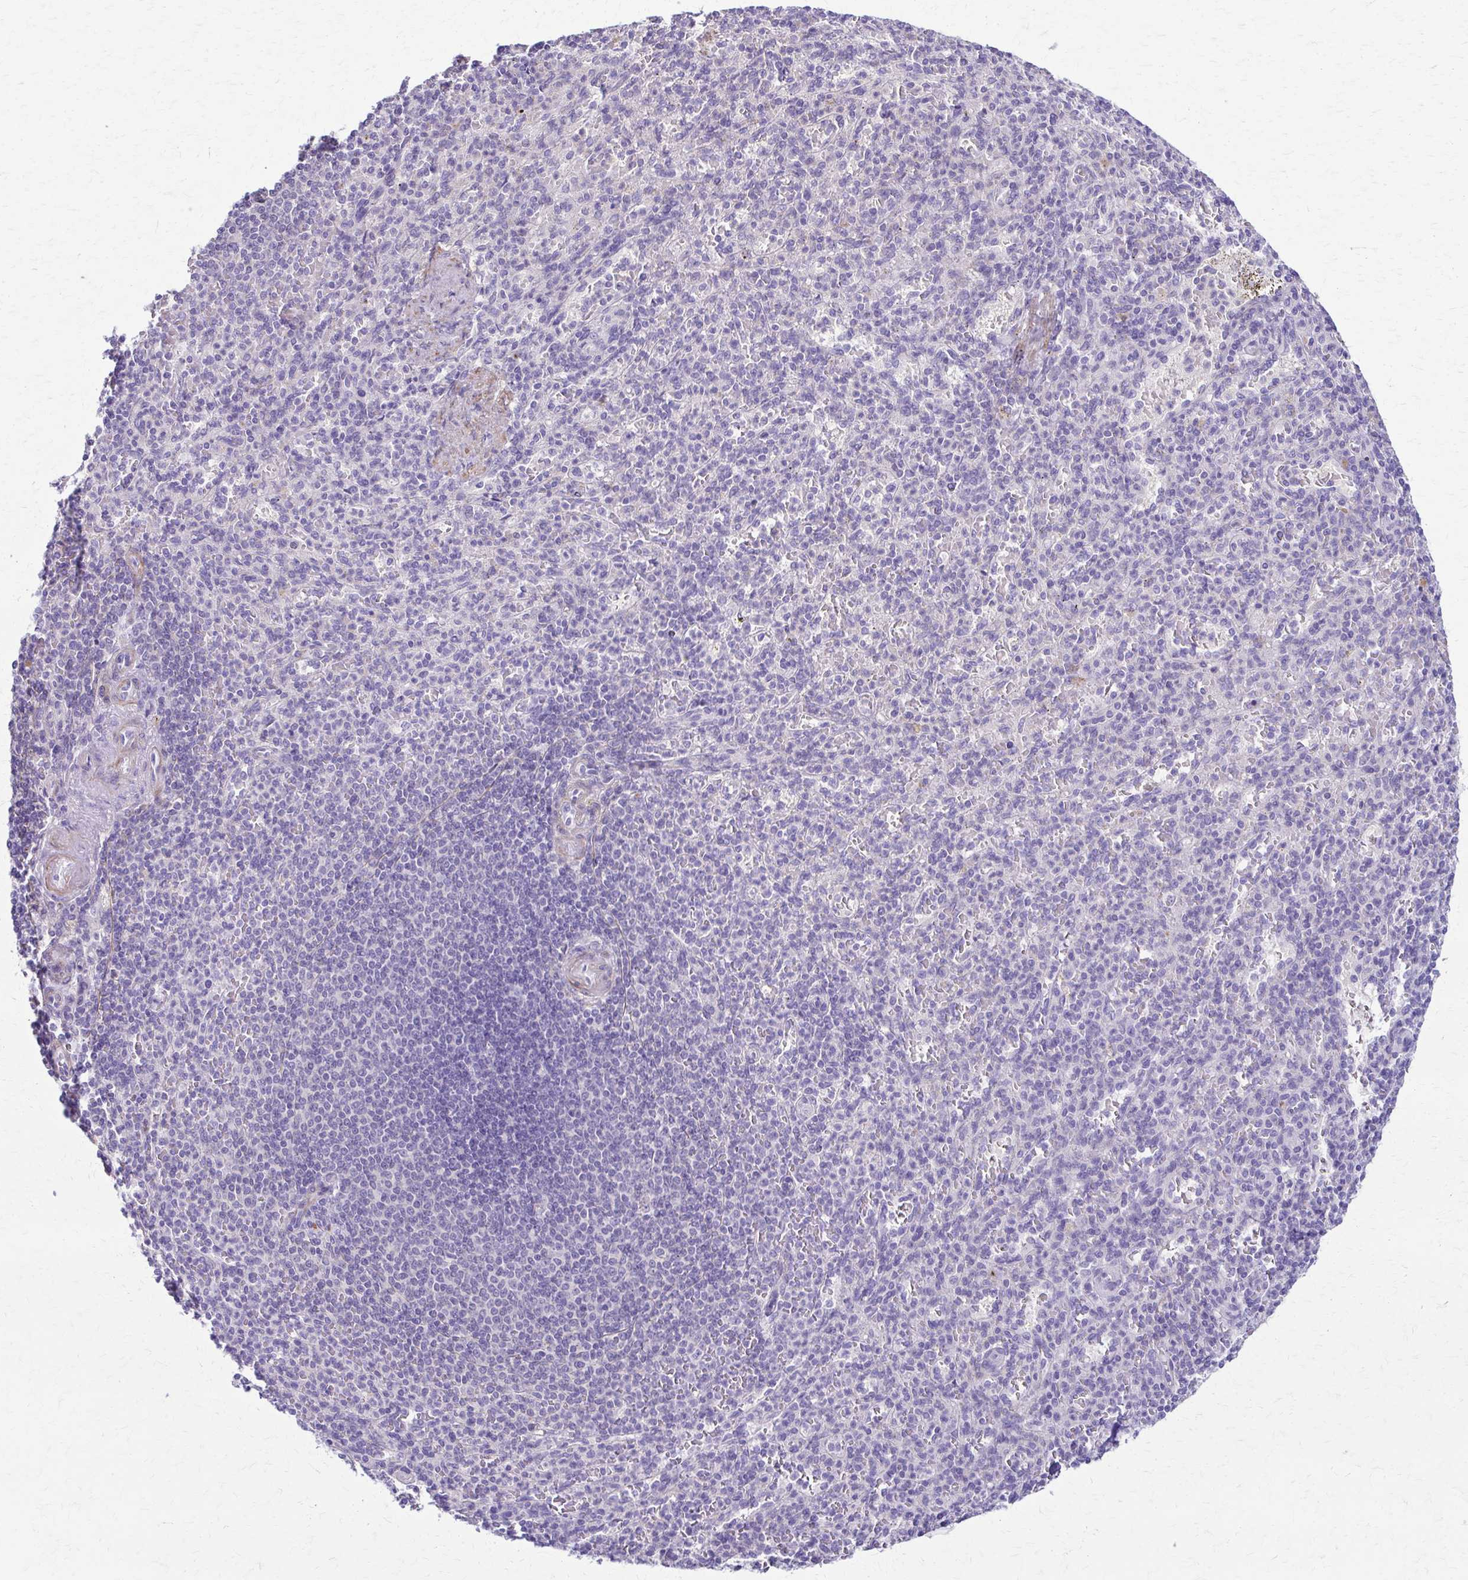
{"staining": {"intensity": "negative", "quantity": "none", "location": "none"}, "tissue": "spleen", "cell_type": "Cells in red pulp", "image_type": "normal", "snomed": [{"axis": "morphology", "description": "Normal tissue, NOS"}, {"axis": "topography", "description": "Spleen"}], "caption": "DAB immunohistochemical staining of normal spleen exhibits no significant expression in cells in red pulp.", "gene": "DSP", "patient": {"sex": "female", "age": 74}}